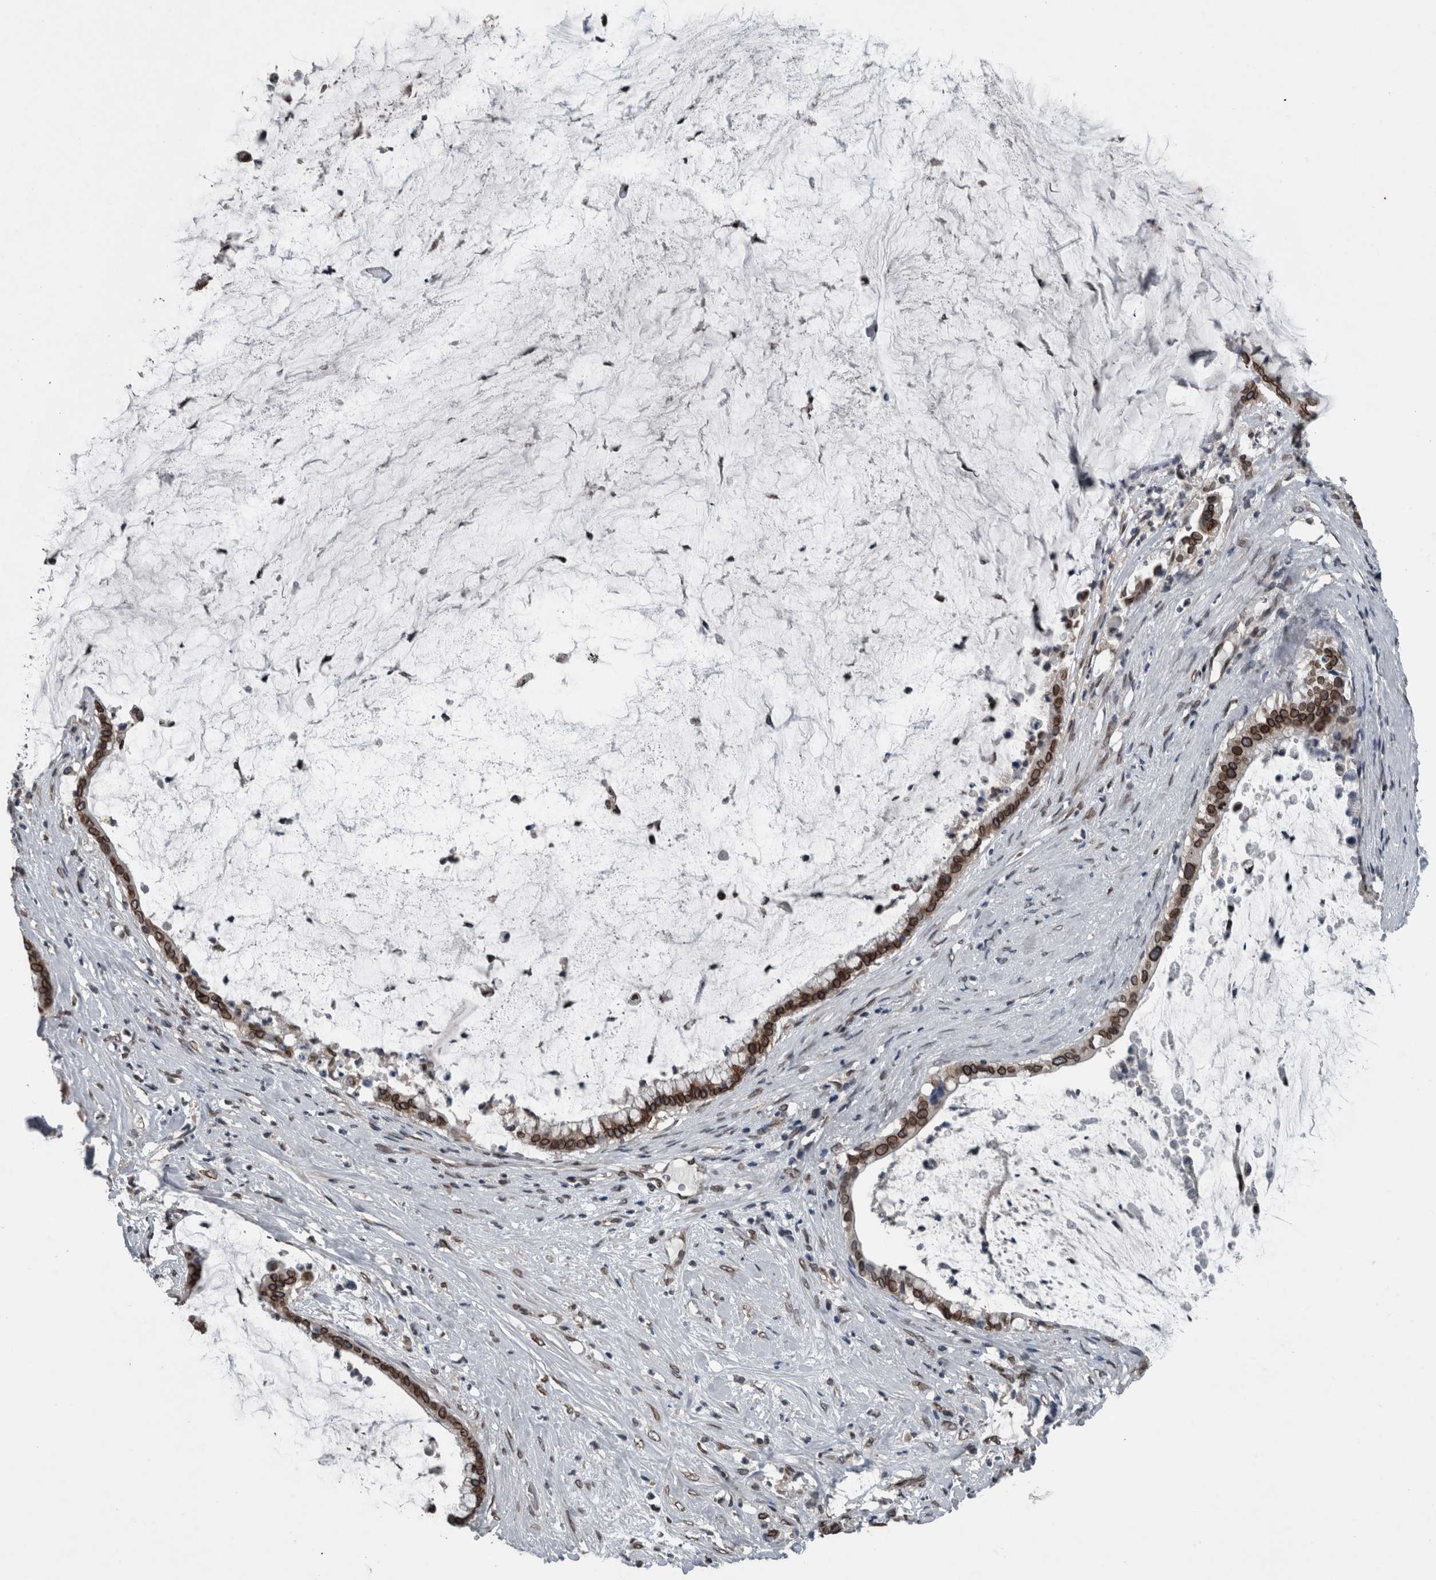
{"staining": {"intensity": "strong", "quantity": ">75%", "location": "cytoplasmic/membranous,nuclear"}, "tissue": "pancreatic cancer", "cell_type": "Tumor cells", "image_type": "cancer", "snomed": [{"axis": "morphology", "description": "Adenocarcinoma, NOS"}, {"axis": "topography", "description": "Pancreas"}], "caption": "This is an image of immunohistochemistry (IHC) staining of adenocarcinoma (pancreatic), which shows strong staining in the cytoplasmic/membranous and nuclear of tumor cells.", "gene": "RANBP2", "patient": {"sex": "male", "age": 41}}